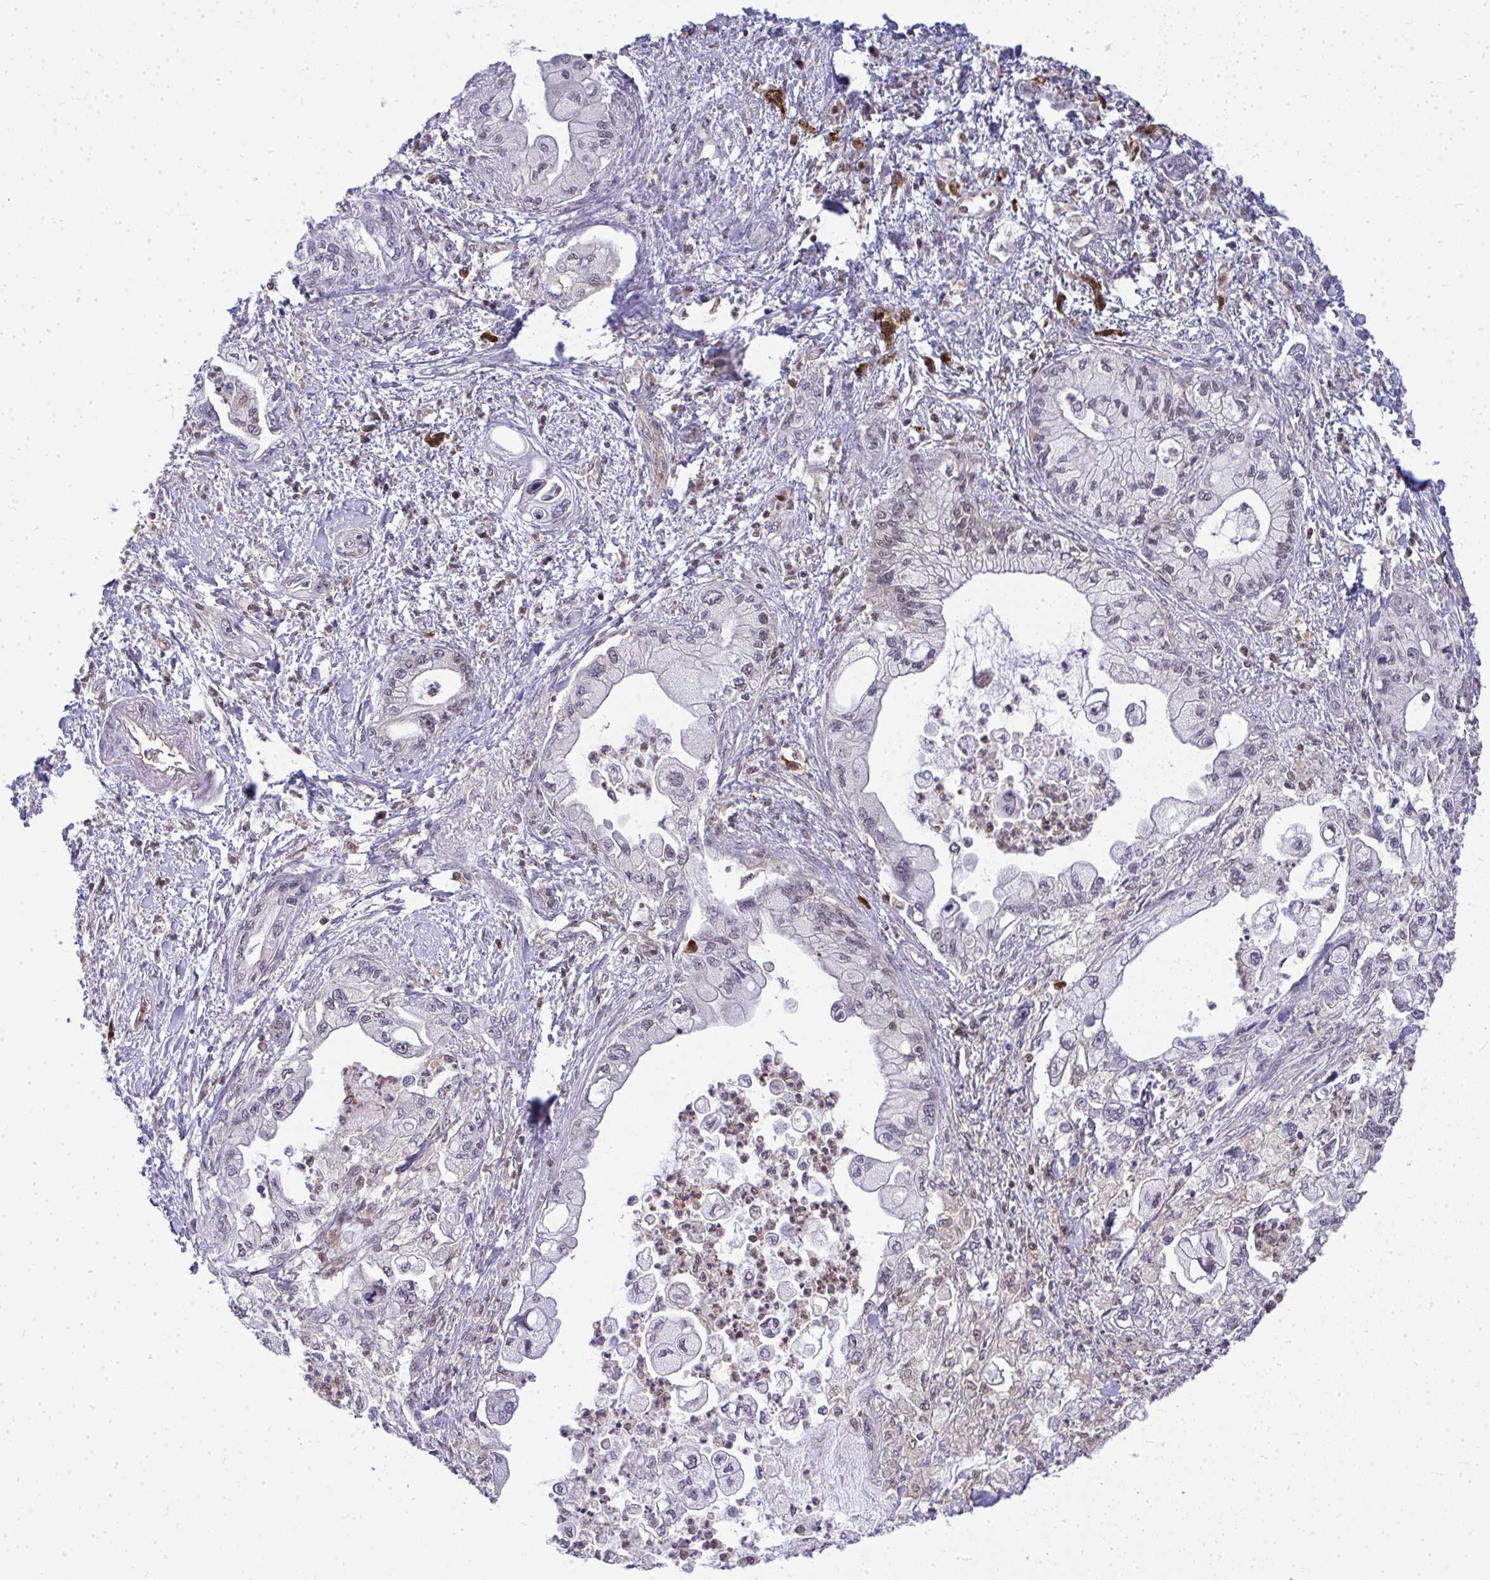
{"staining": {"intensity": "moderate", "quantity": "<25%", "location": "cytoplasmic/membranous"}, "tissue": "pancreatic cancer", "cell_type": "Tumor cells", "image_type": "cancer", "snomed": [{"axis": "morphology", "description": "Adenocarcinoma, NOS"}, {"axis": "topography", "description": "Pancreas"}], "caption": "Pancreatic cancer stained with a brown dye reveals moderate cytoplasmic/membranous positive positivity in approximately <25% of tumor cells.", "gene": "HDHD2", "patient": {"sex": "male", "age": 61}}